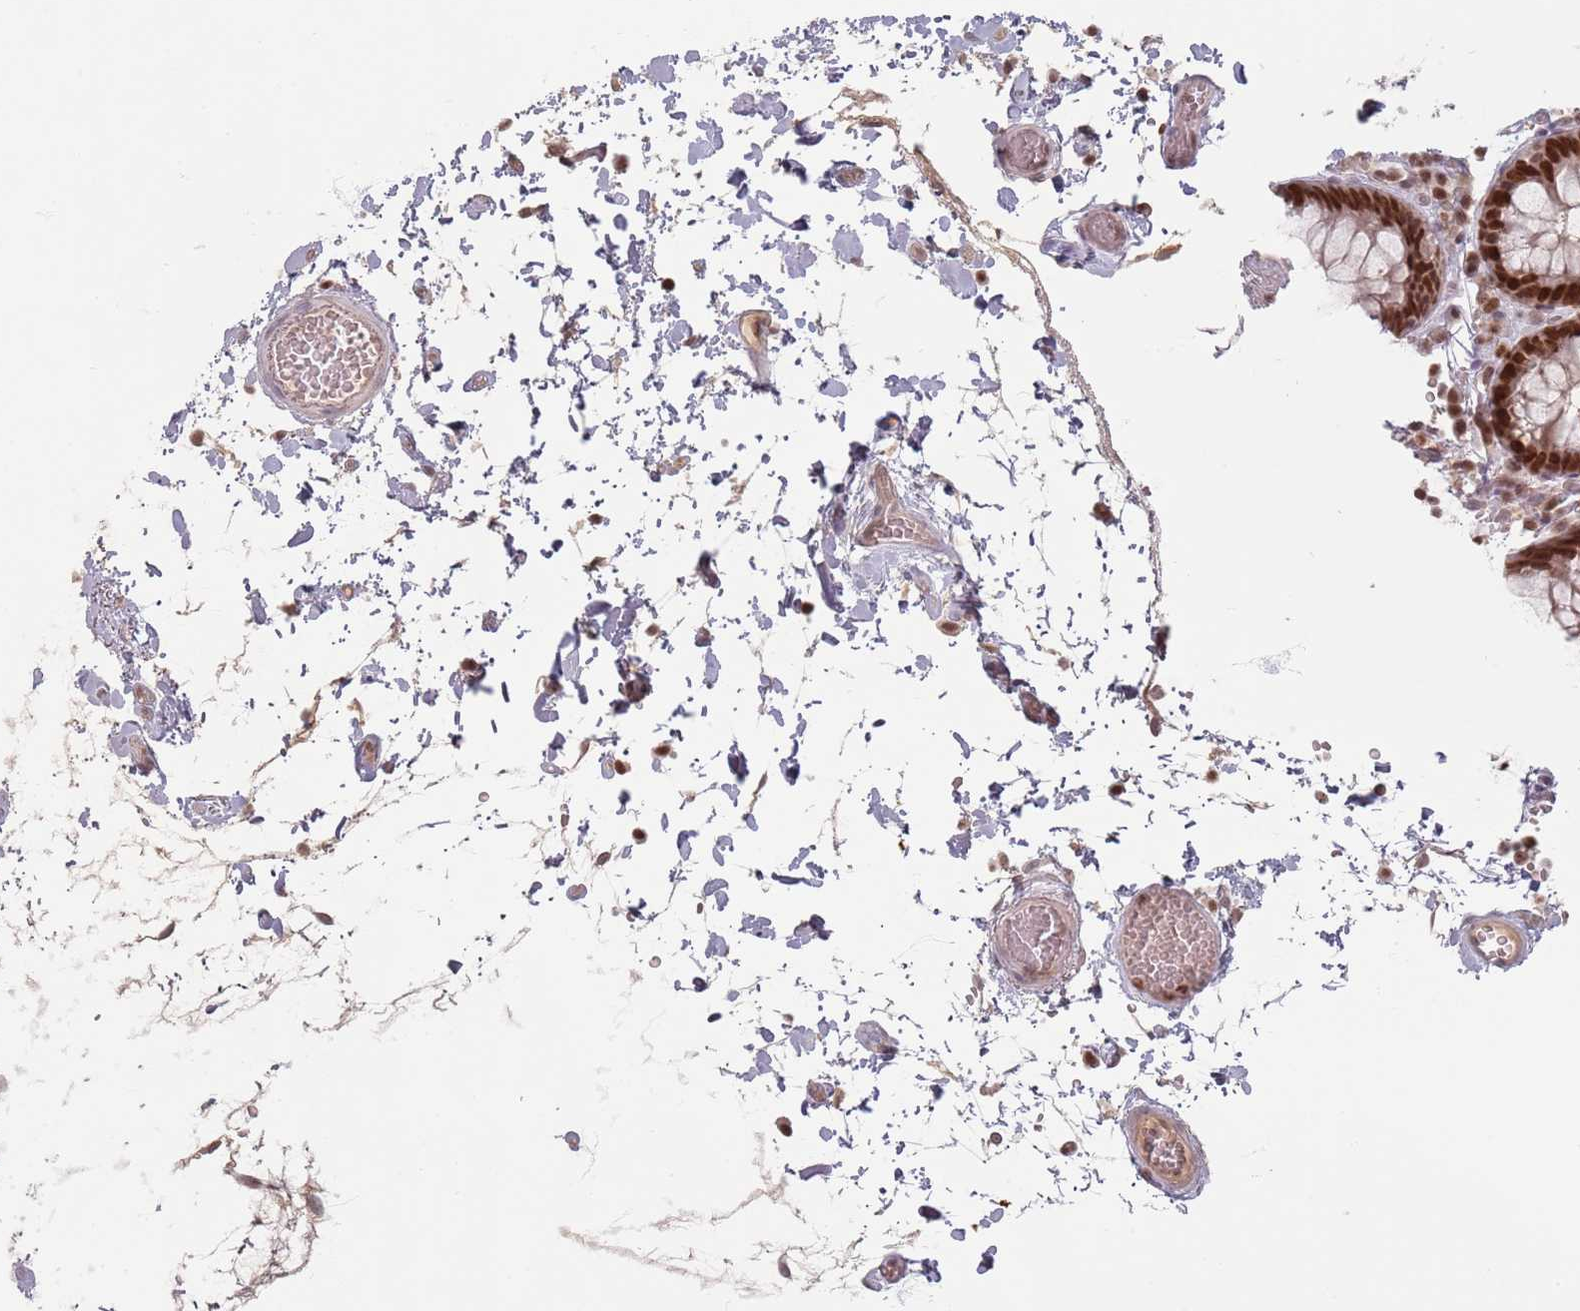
{"staining": {"intensity": "moderate", "quantity": ">75%", "location": "nuclear"}, "tissue": "colon", "cell_type": "Endothelial cells", "image_type": "normal", "snomed": [{"axis": "morphology", "description": "Normal tissue, NOS"}, {"axis": "topography", "description": "Colon"}], "caption": "IHC of unremarkable human colon exhibits medium levels of moderate nuclear positivity in about >75% of endothelial cells. Using DAB (brown) and hematoxylin (blue) stains, captured at high magnification using brightfield microscopy.", "gene": "NUP50", "patient": {"sex": "male", "age": 84}}